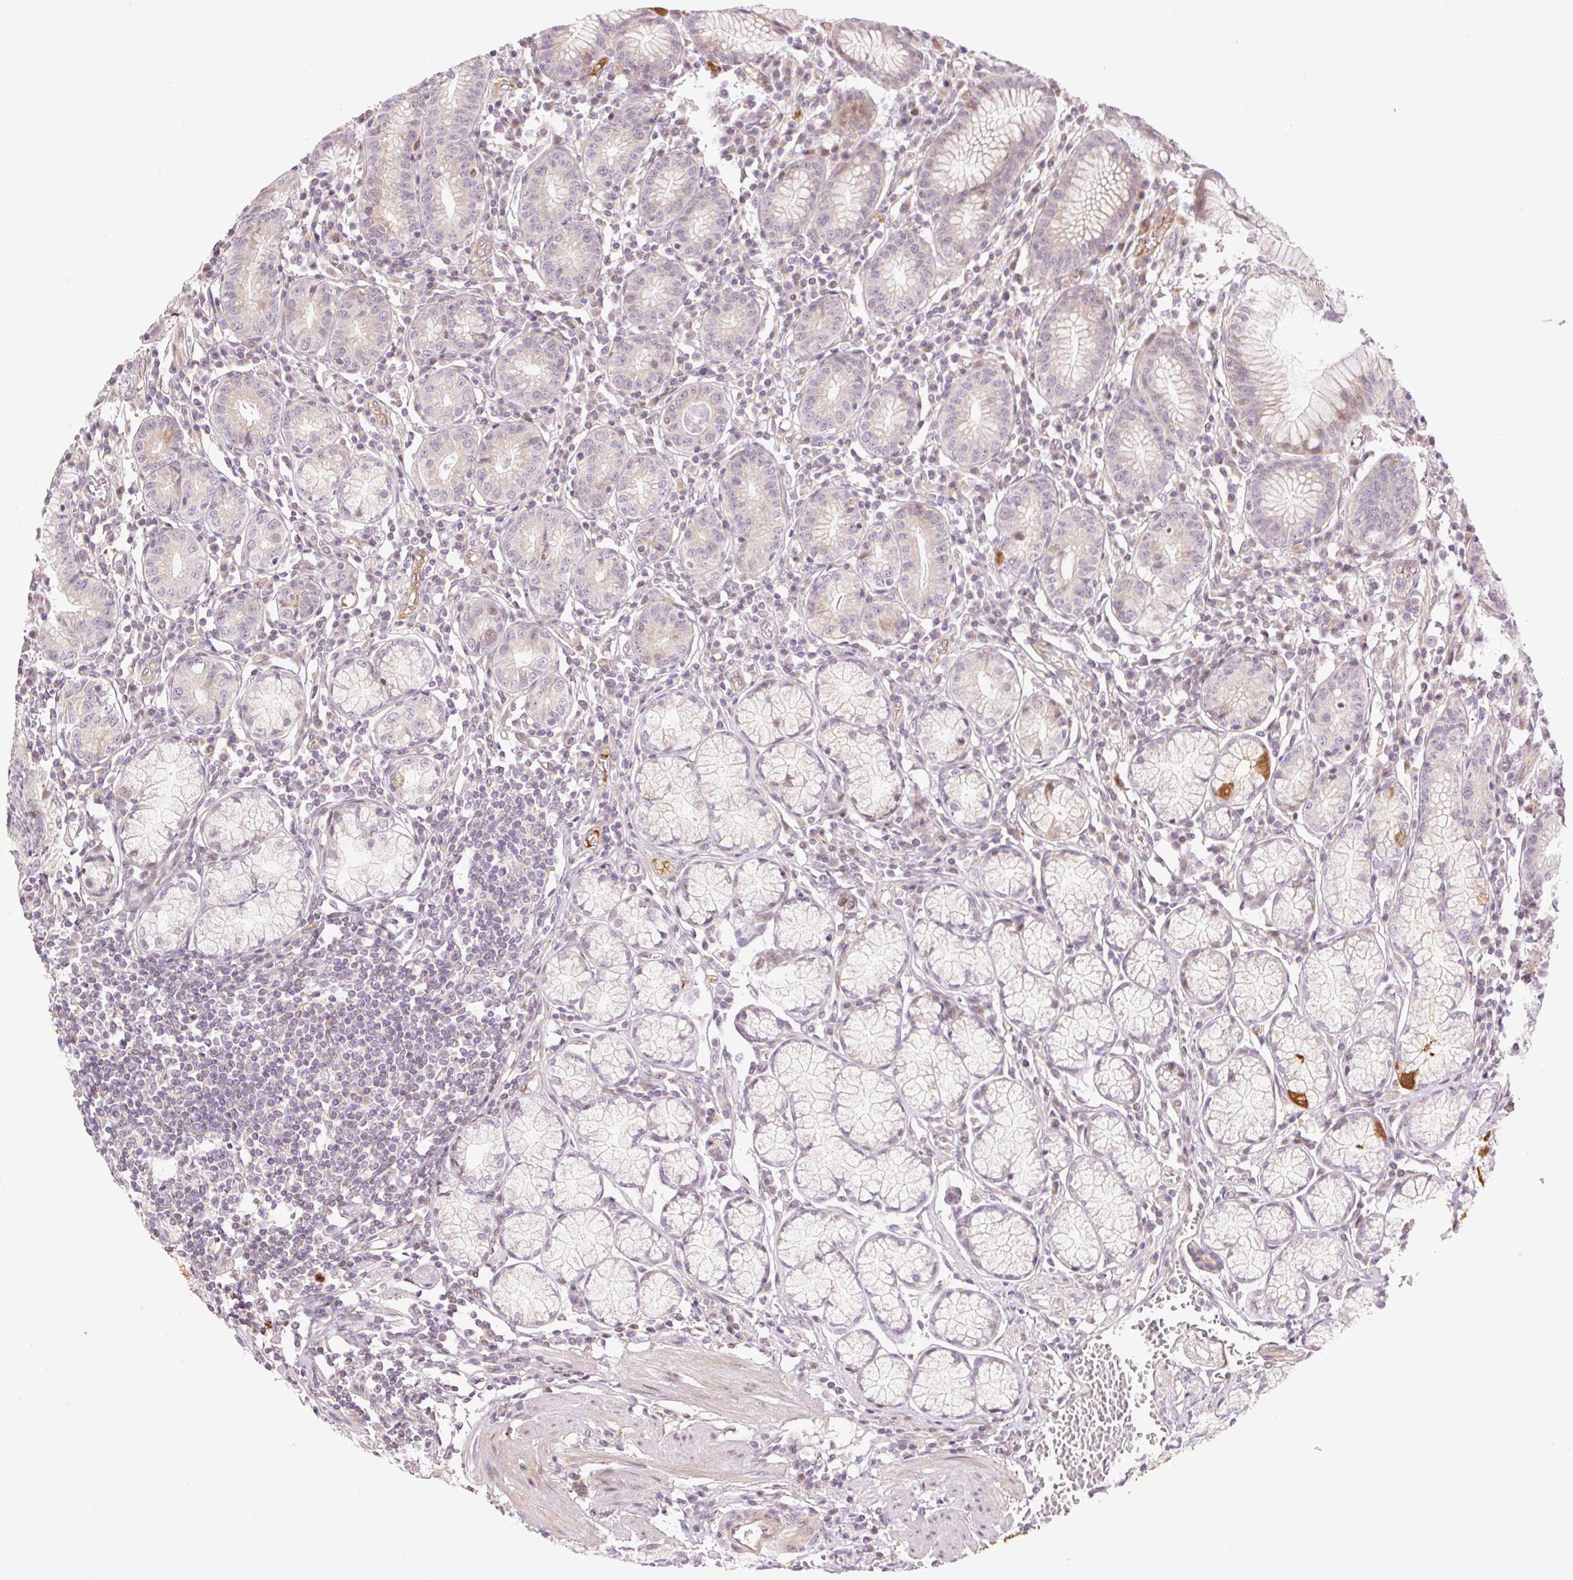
{"staining": {"intensity": "strong", "quantity": "<25%", "location": "cytoplasmic/membranous"}, "tissue": "stomach", "cell_type": "Glandular cells", "image_type": "normal", "snomed": [{"axis": "morphology", "description": "Normal tissue, NOS"}, {"axis": "topography", "description": "Stomach"}], "caption": "Immunohistochemical staining of benign human stomach demonstrates <25% levels of strong cytoplasmic/membranous protein positivity in about <25% of glandular cells.", "gene": "ZNF394", "patient": {"sex": "male", "age": 55}}